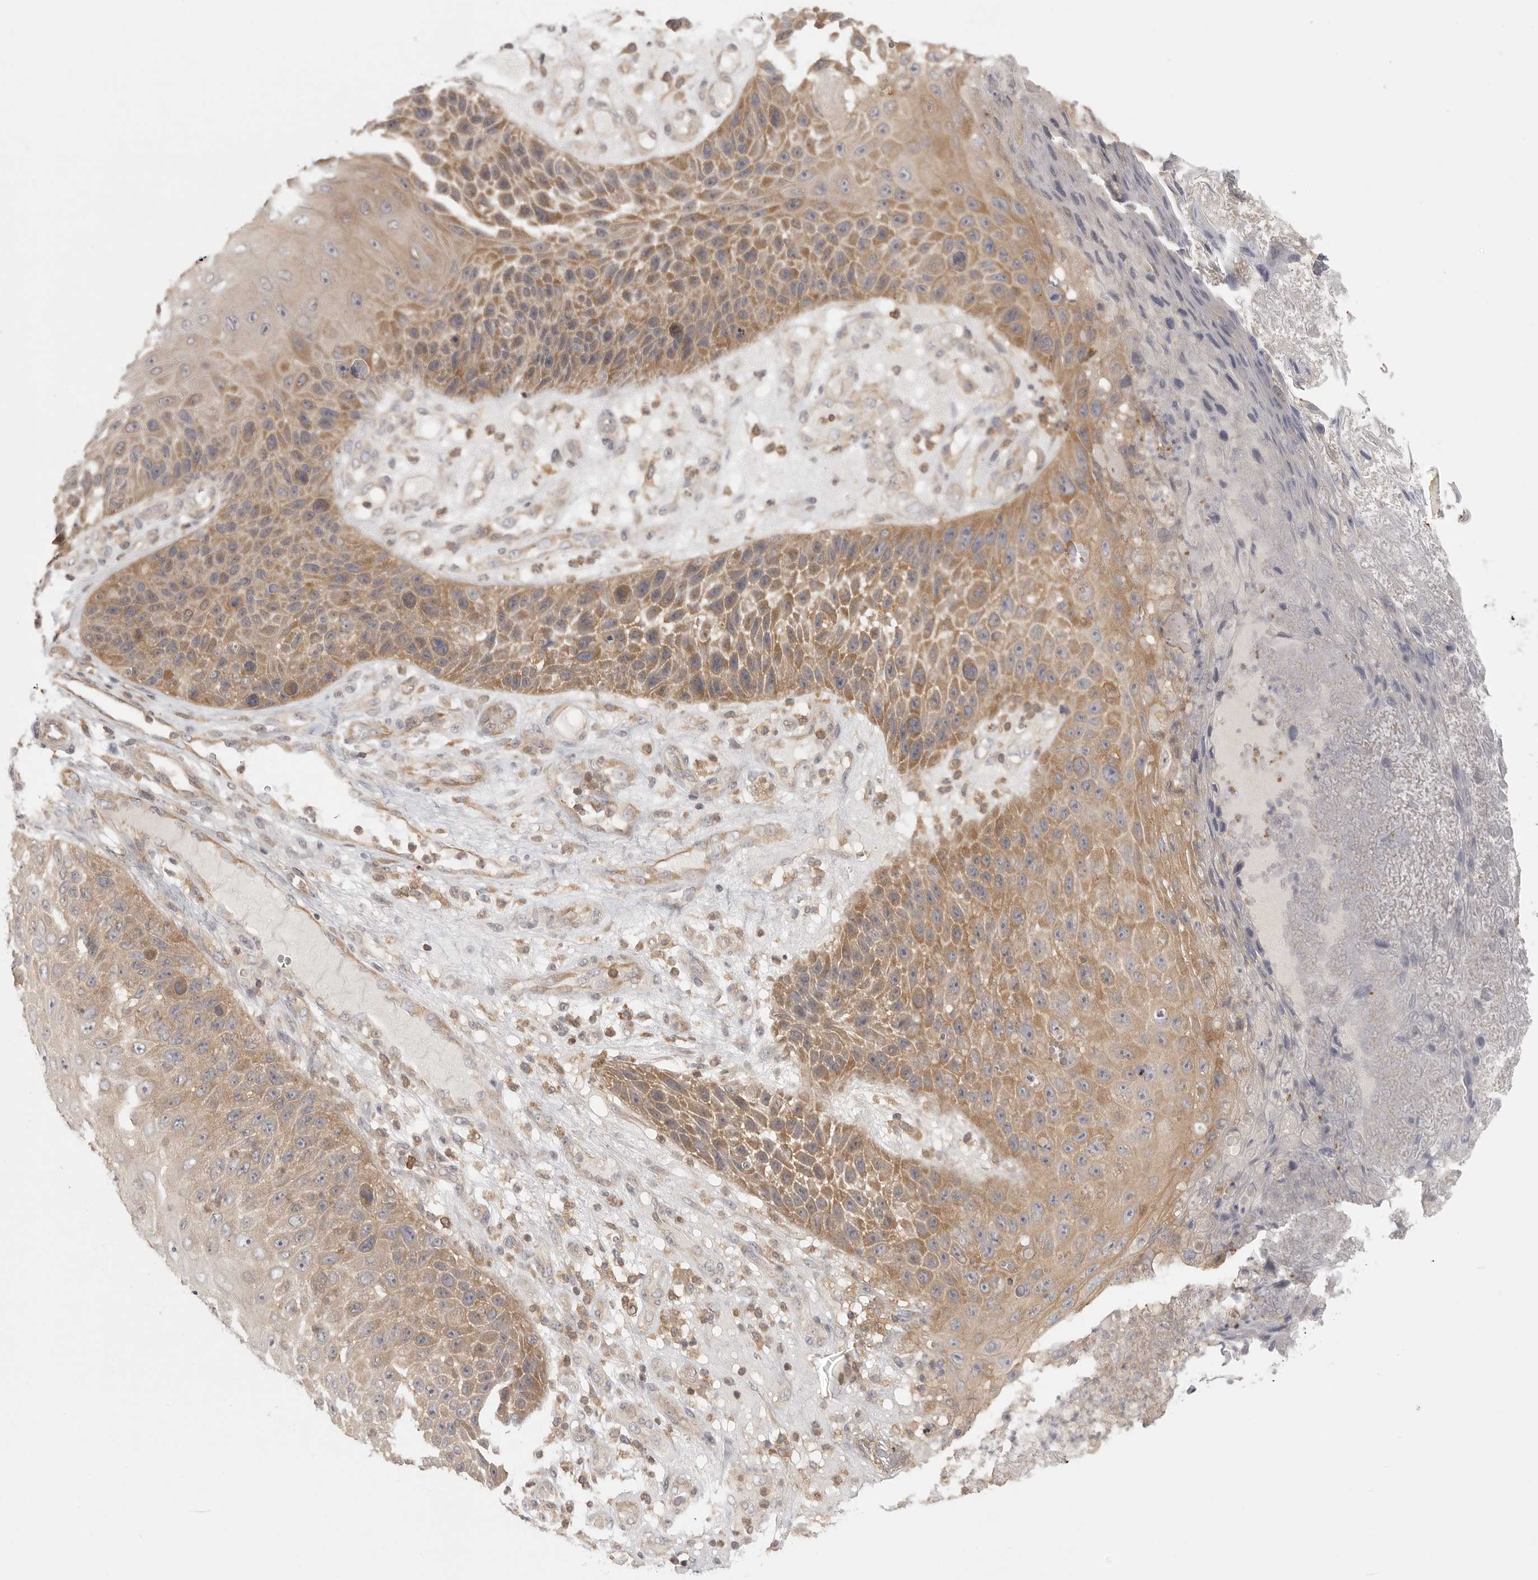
{"staining": {"intensity": "moderate", "quantity": ">75%", "location": "cytoplasmic/membranous"}, "tissue": "skin cancer", "cell_type": "Tumor cells", "image_type": "cancer", "snomed": [{"axis": "morphology", "description": "Squamous cell carcinoma, NOS"}, {"axis": "topography", "description": "Skin"}], "caption": "Moderate cytoplasmic/membranous positivity is seen in approximately >75% of tumor cells in skin cancer (squamous cell carcinoma).", "gene": "DBNL", "patient": {"sex": "female", "age": 88}}